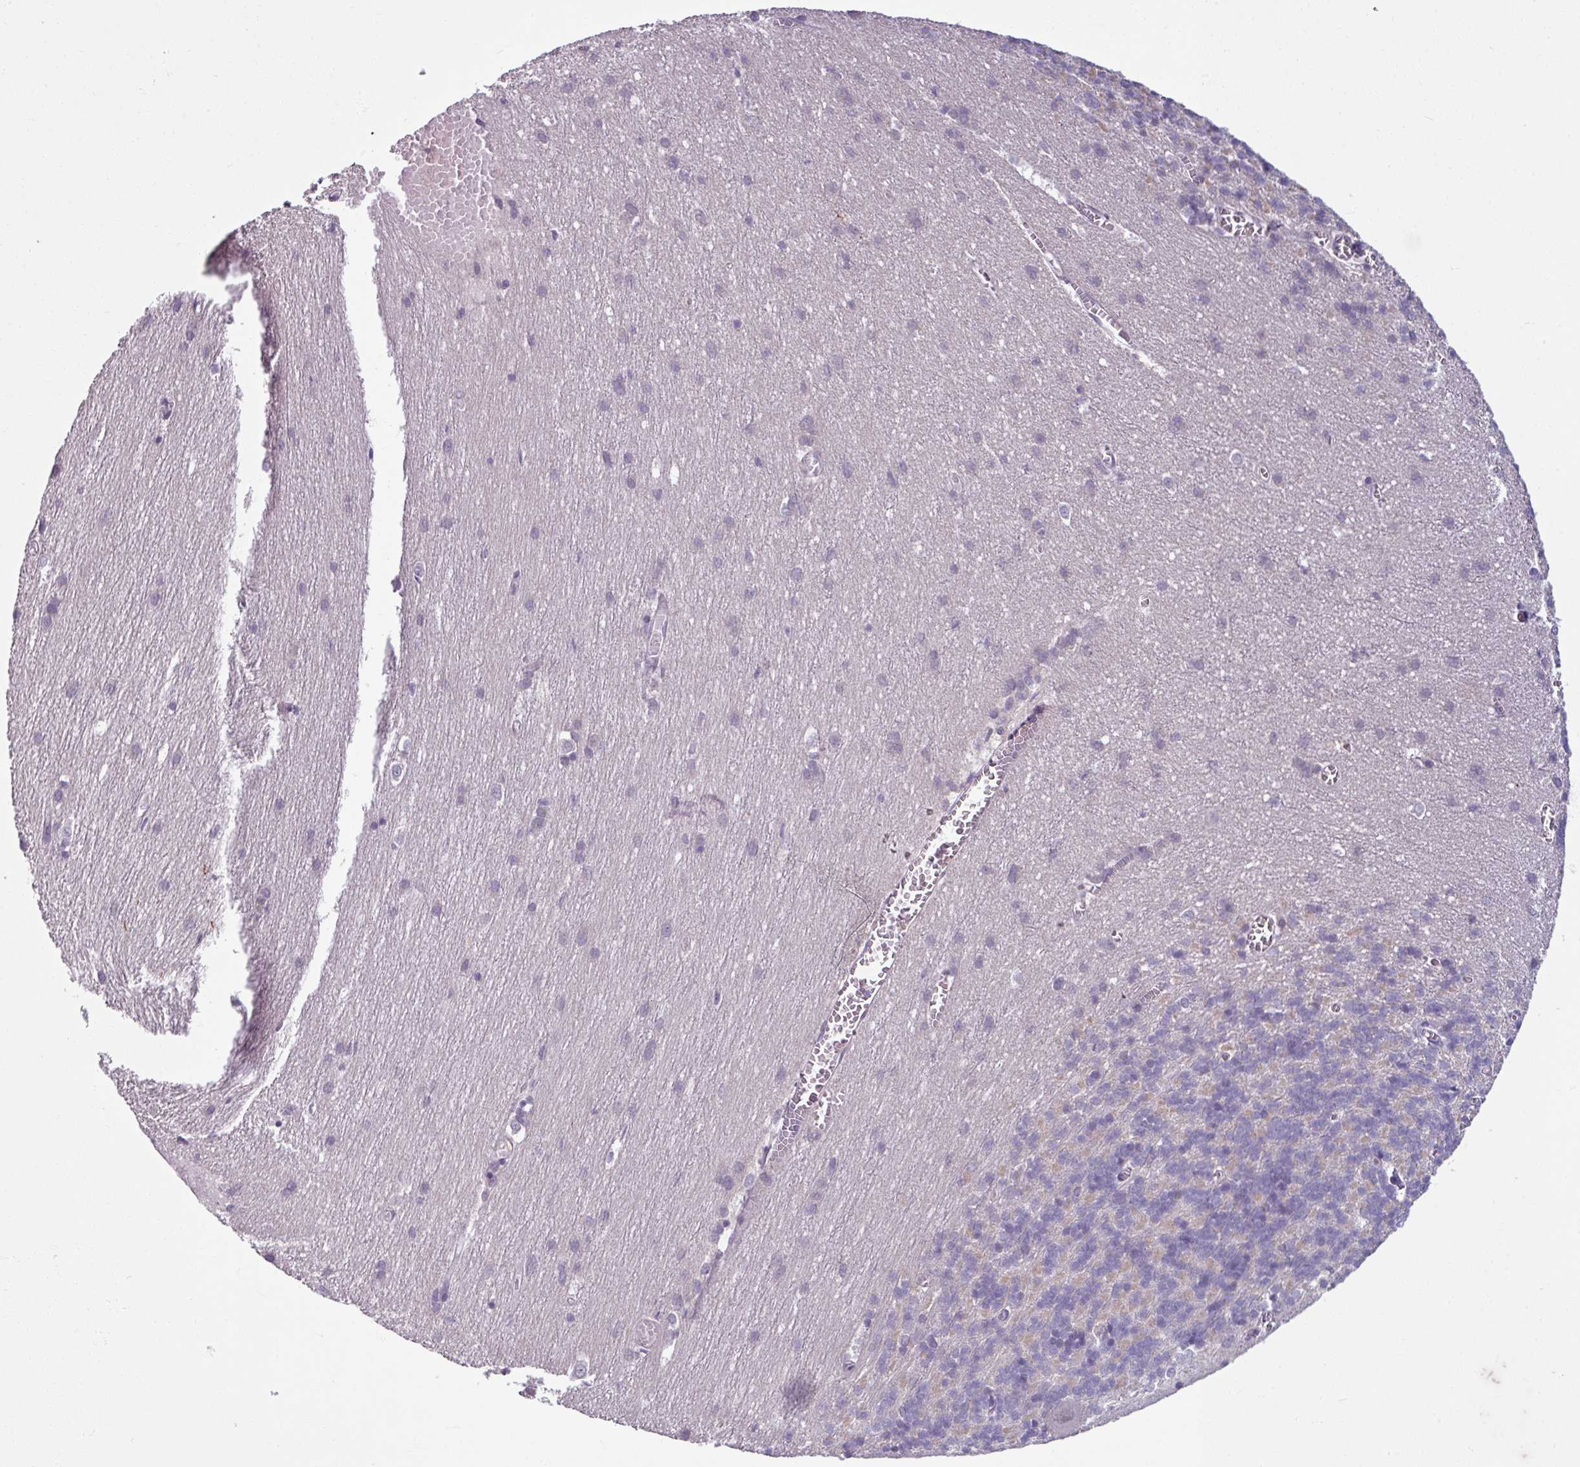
{"staining": {"intensity": "weak", "quantity": "25%-75%", "location": "cytoplasmic/membranous"}, "tissue": "cerebellum", "cell_type": "Cells in granular layer", "image_type": "normal", "snomed": [{"axis": "morphology", "description": "Normal tissue, NOS"}, {"axis": "topography", "description": "Cerebellum"}], "caption": "Brown immunohistochemical staining in unremarkable human cerebellum displays weak cytoplasmic/membranous positivity in about 25%-75% of cells in granular layer.", "gene": "UVSSA", "patient": {"sex": "male", "age": 37}}